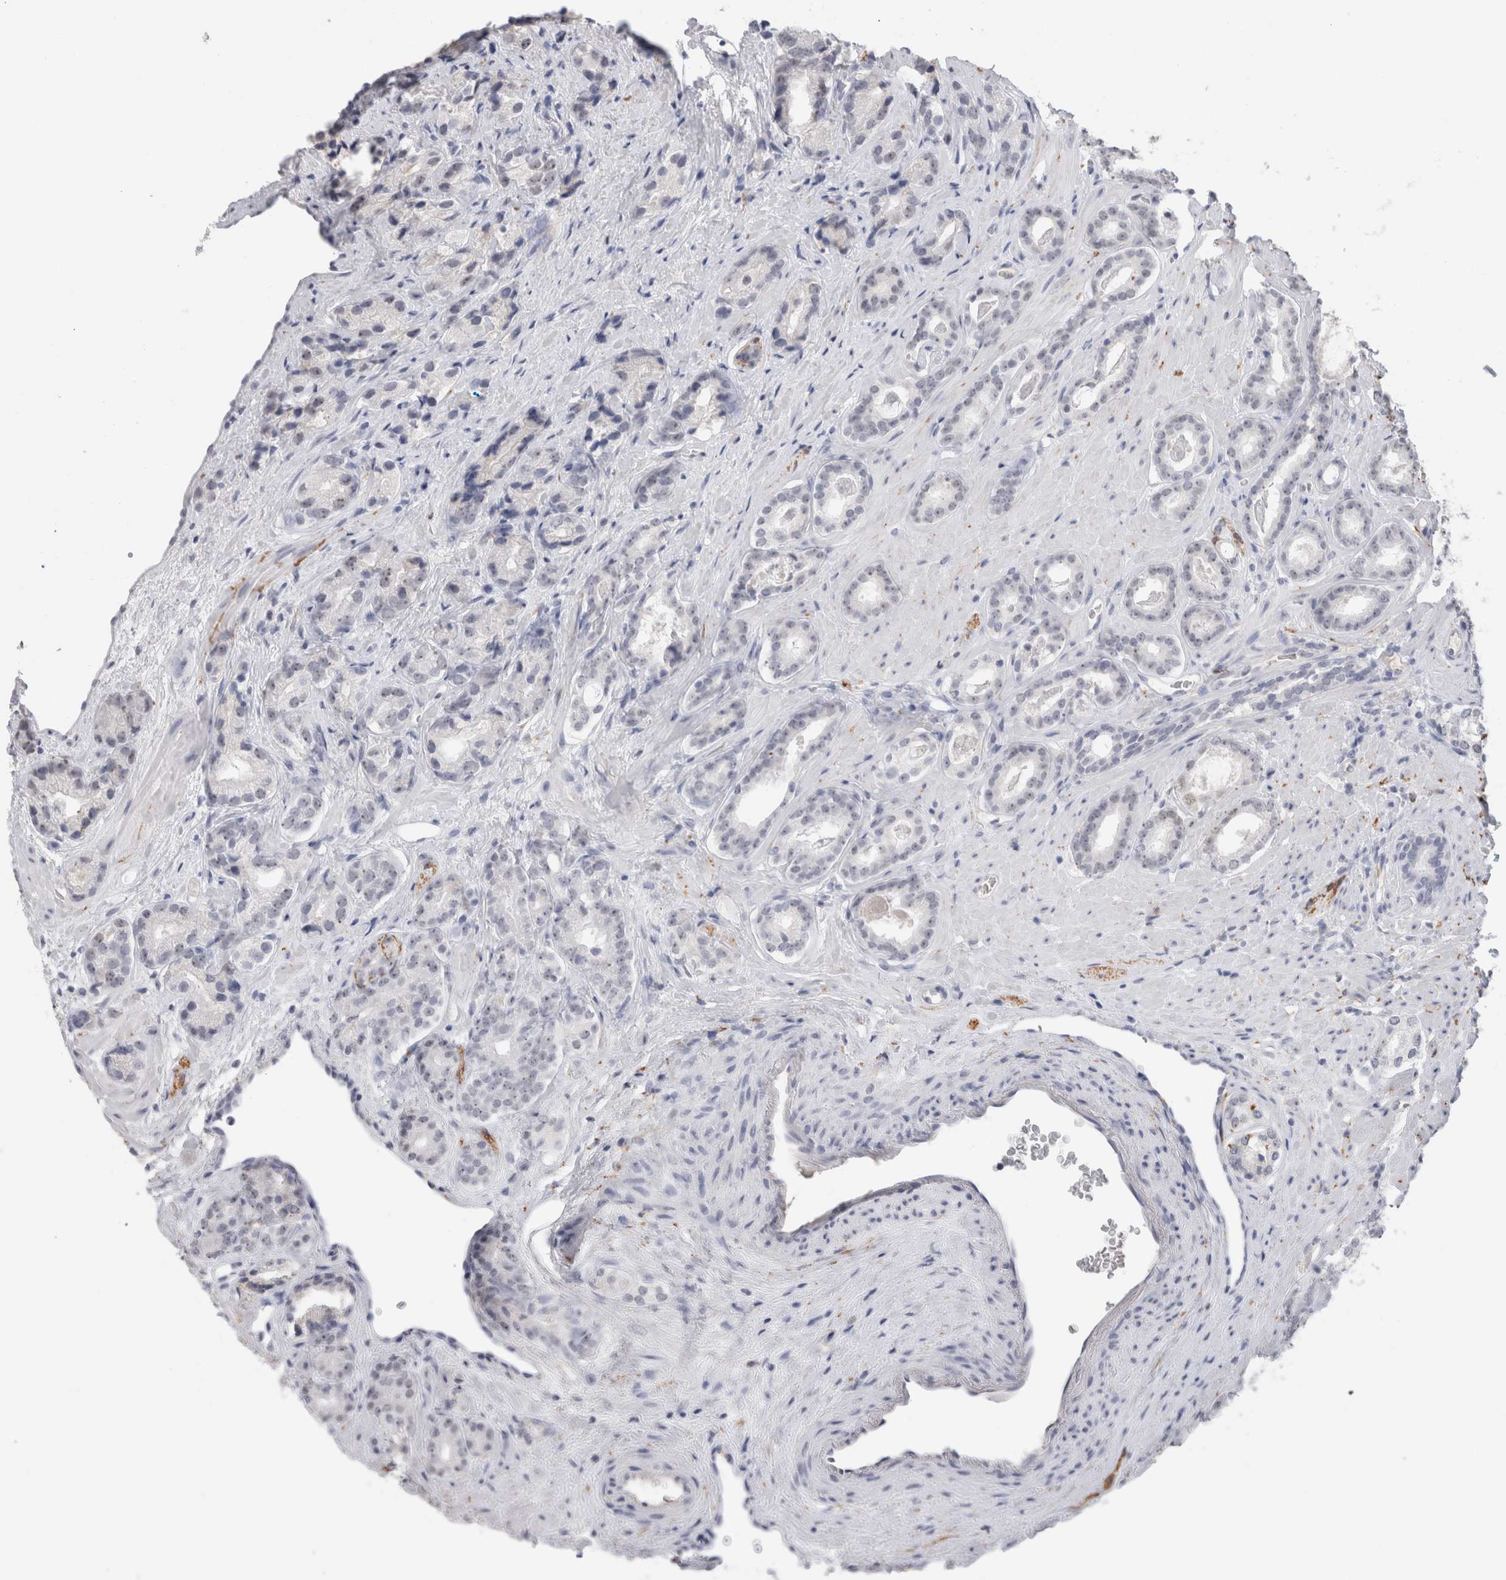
{"staining": {"intensity": "negative", "quantity": "none", "location": "none"}, "tissue": "prostate cancer", "cell_type": "Tumor cells", "image_type": "cancer", "snomed": [{"axis": "morphology", "description": "Adenocarcinoma, High grade"}, {"axis": "topography", "description": "Prostate"}], "caption": "This is an immunohistochemistry photomicrograph of prostate cancer. There is no expression in tumor cells.", "gene": "CADM3", "patient": {"sex": "male", "age": 71}}